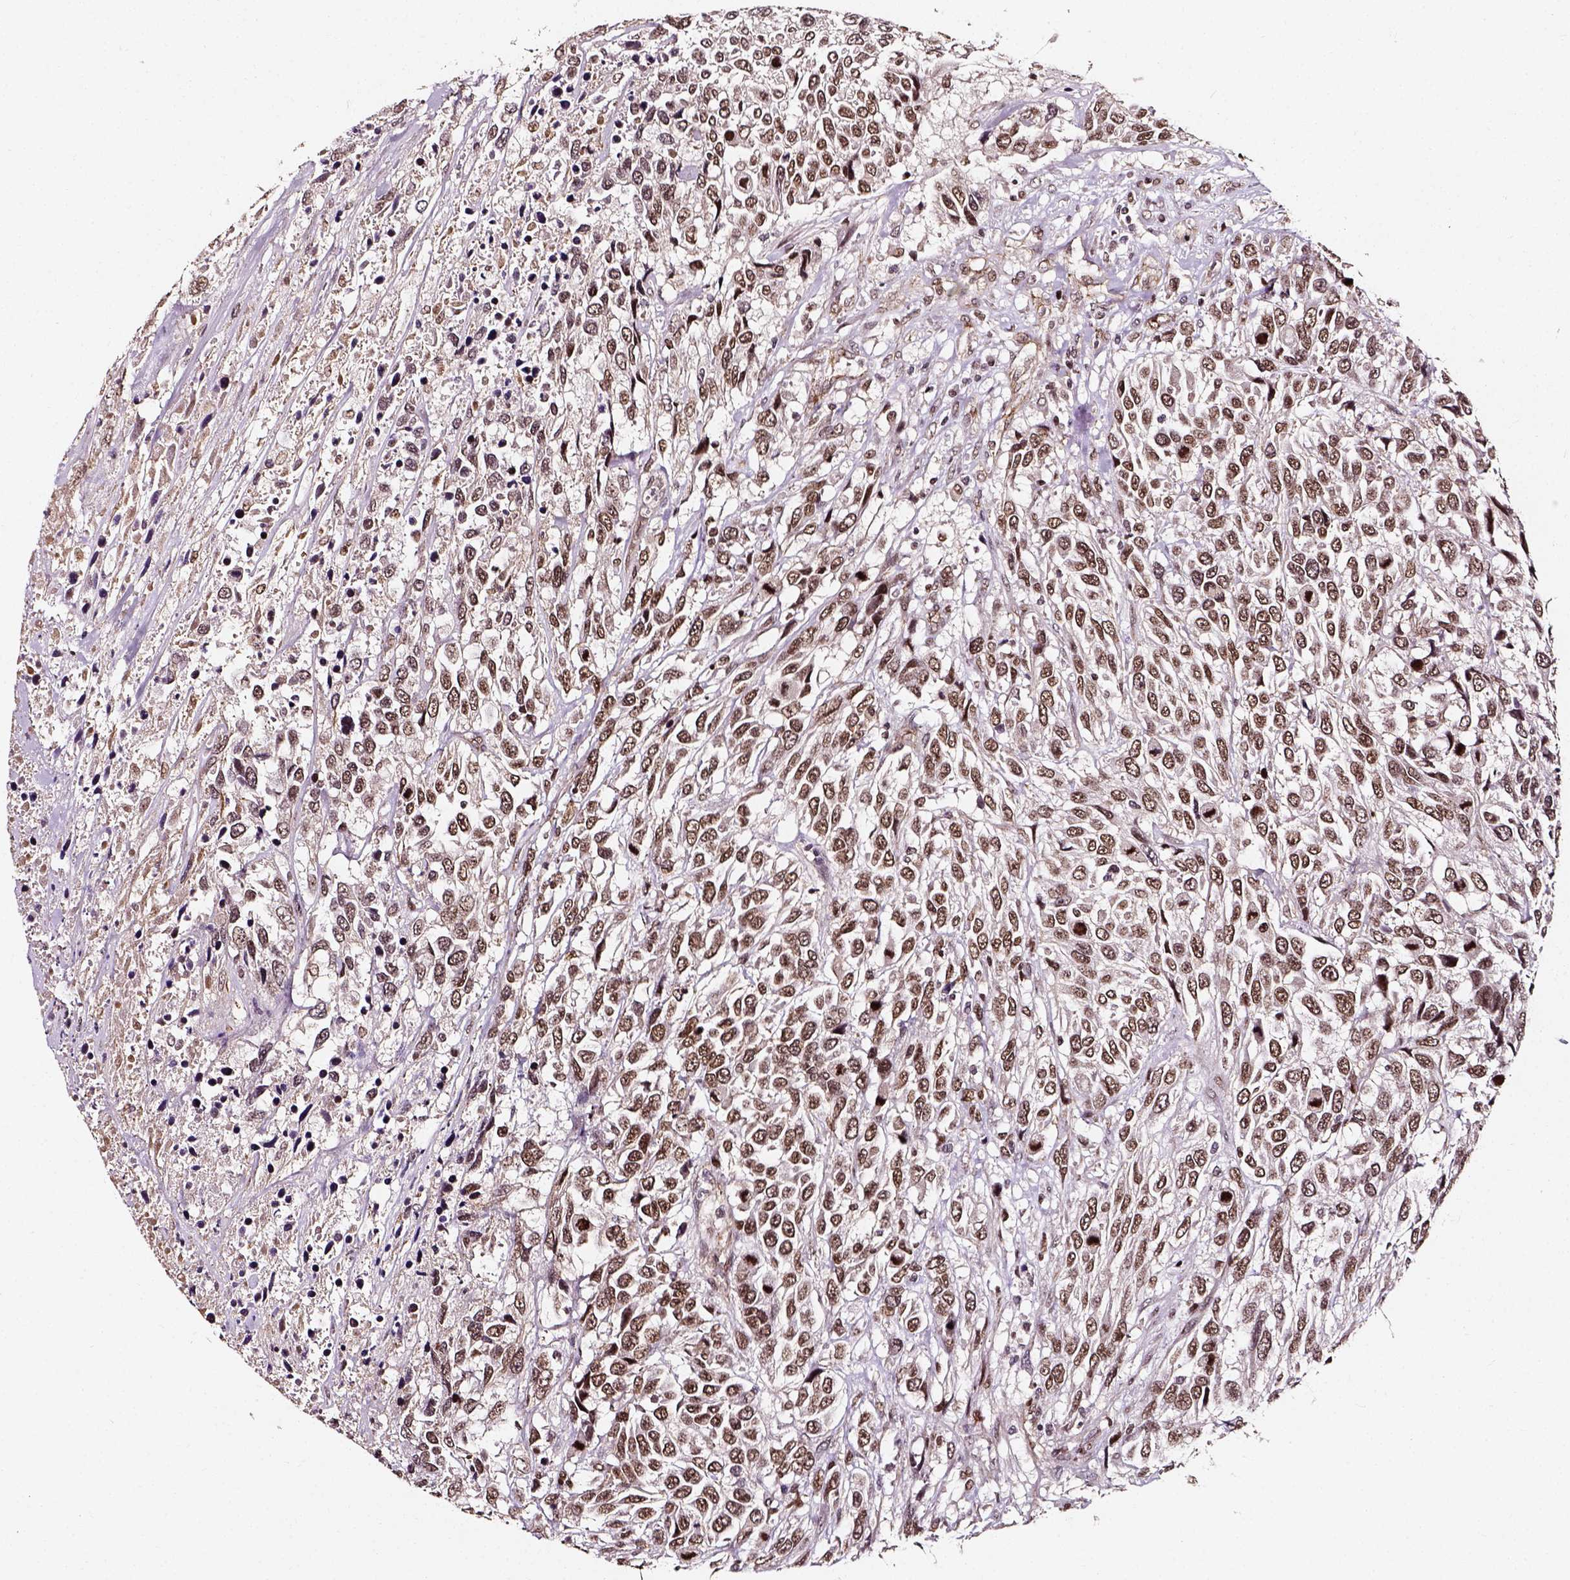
{"staining": {"intensity": "moderate", "quantity": ">75%", "location": "nuclear"}, "tissue": "urothelial cancer", "cell_type": "Tumor cells", "image_type": "cancer", "snomed": [{"axis": "morphology", "description": "Urothelial carcinoma, High grade"}, {"axis": "topography", "description": "Urinary bladder"}], "caption": "Protein analysis of urothelial carcinoma (high-grade) tissue reveals moderate nuclear positivity in about >75% of tumor cells.", "gene": "NACC1", "patient": {"sex": "female", "age": 70}}